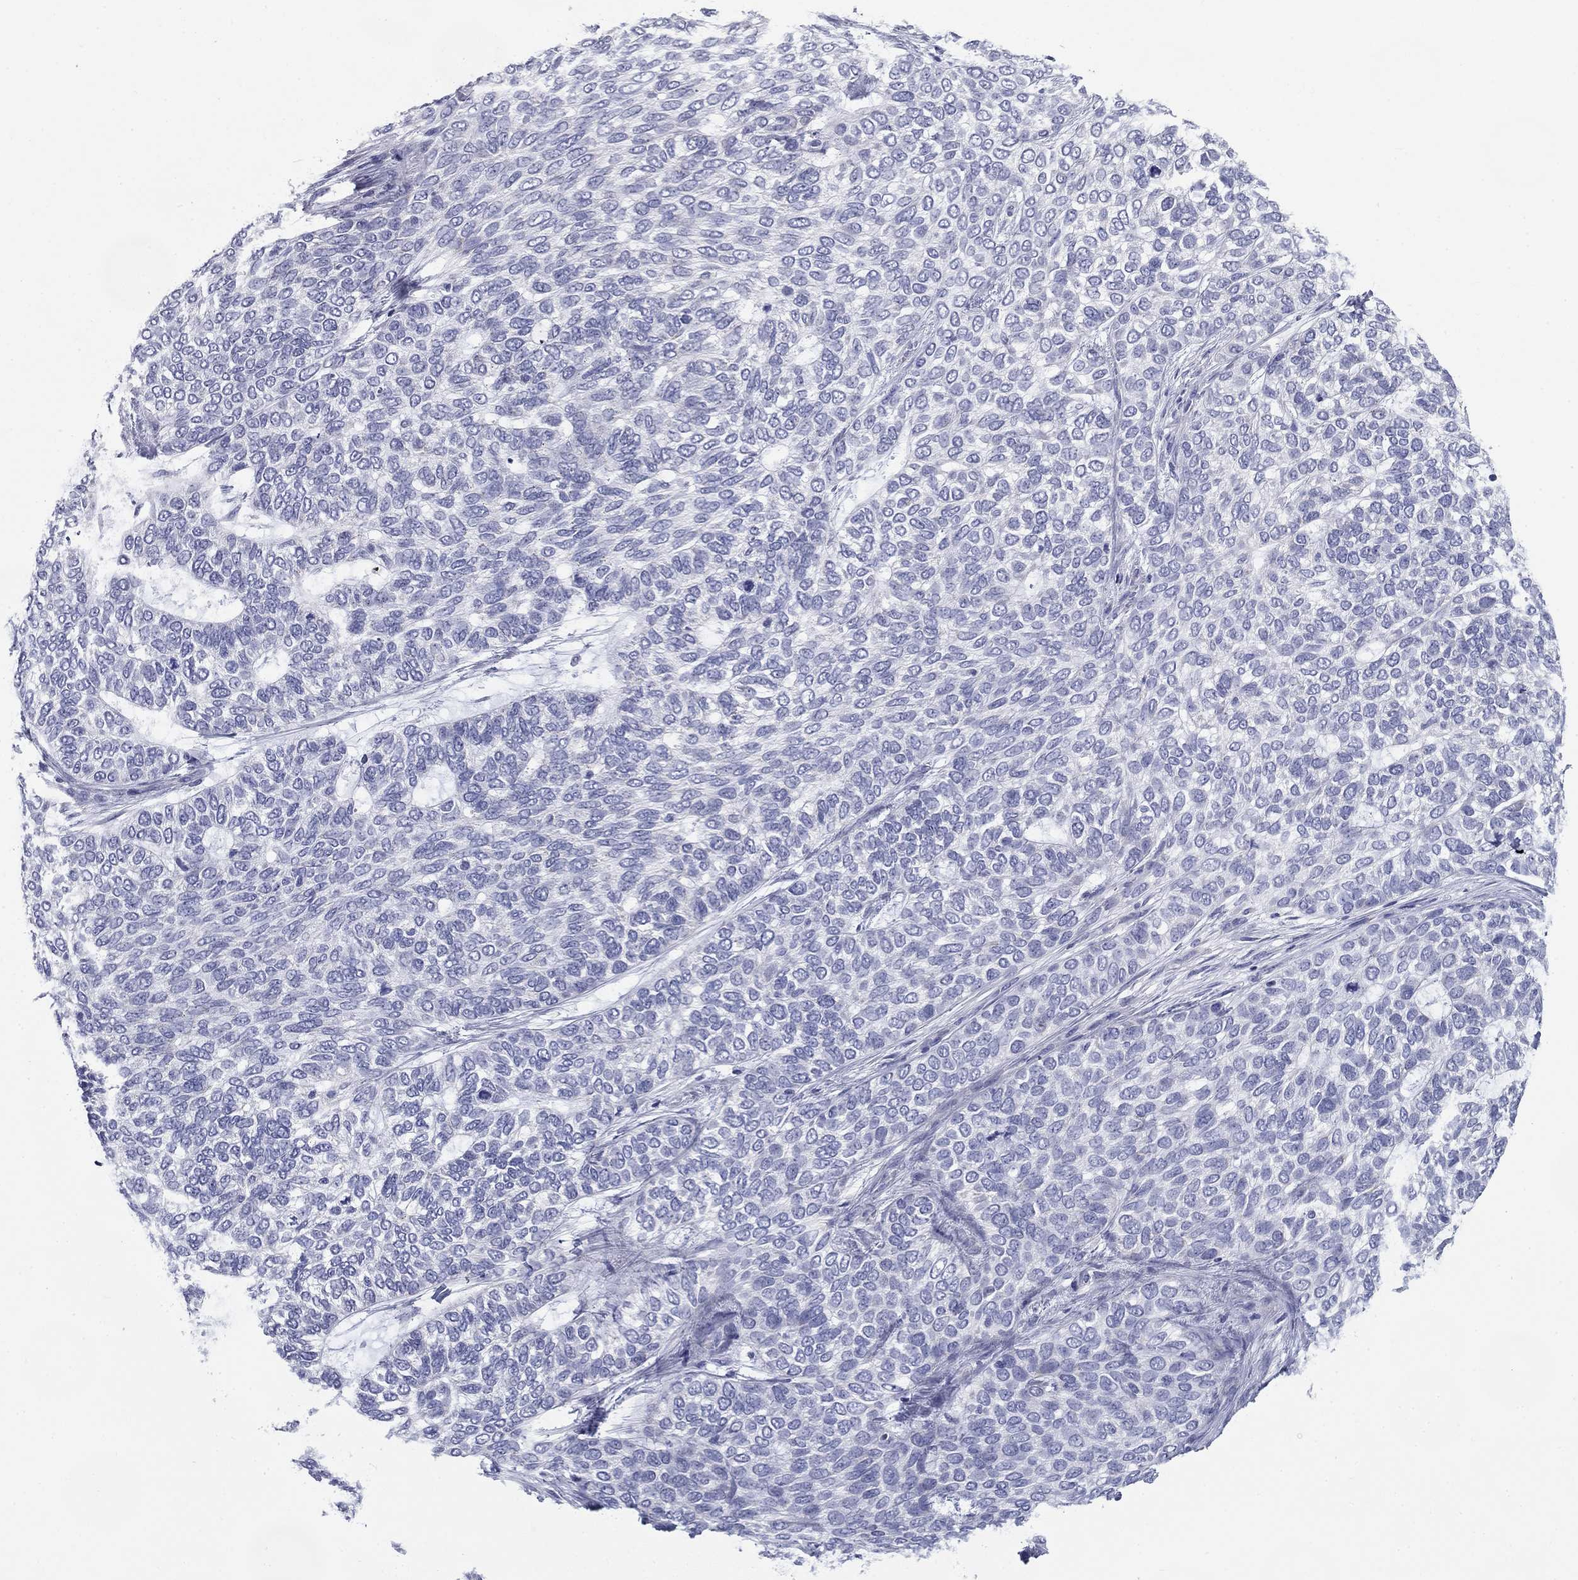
{"staining": {"intensity": "negative", "quantity": "none", "location": "none"}, "tissue": "skin cancer", "cell_type": "Tumor cells", "image_type": "cancer", "snomed": [{"axis": "morphology", "description": "Basal cell carcinoma"}, {"axis": "topography", "description": "Skin"}], "caption": "Basal cell carcinoma (skin) was stained to show a protein in brown. There is no significant expression in tumor cells.", "gene": "ZP2", "patient": {"sex": "female", "age": 65}}